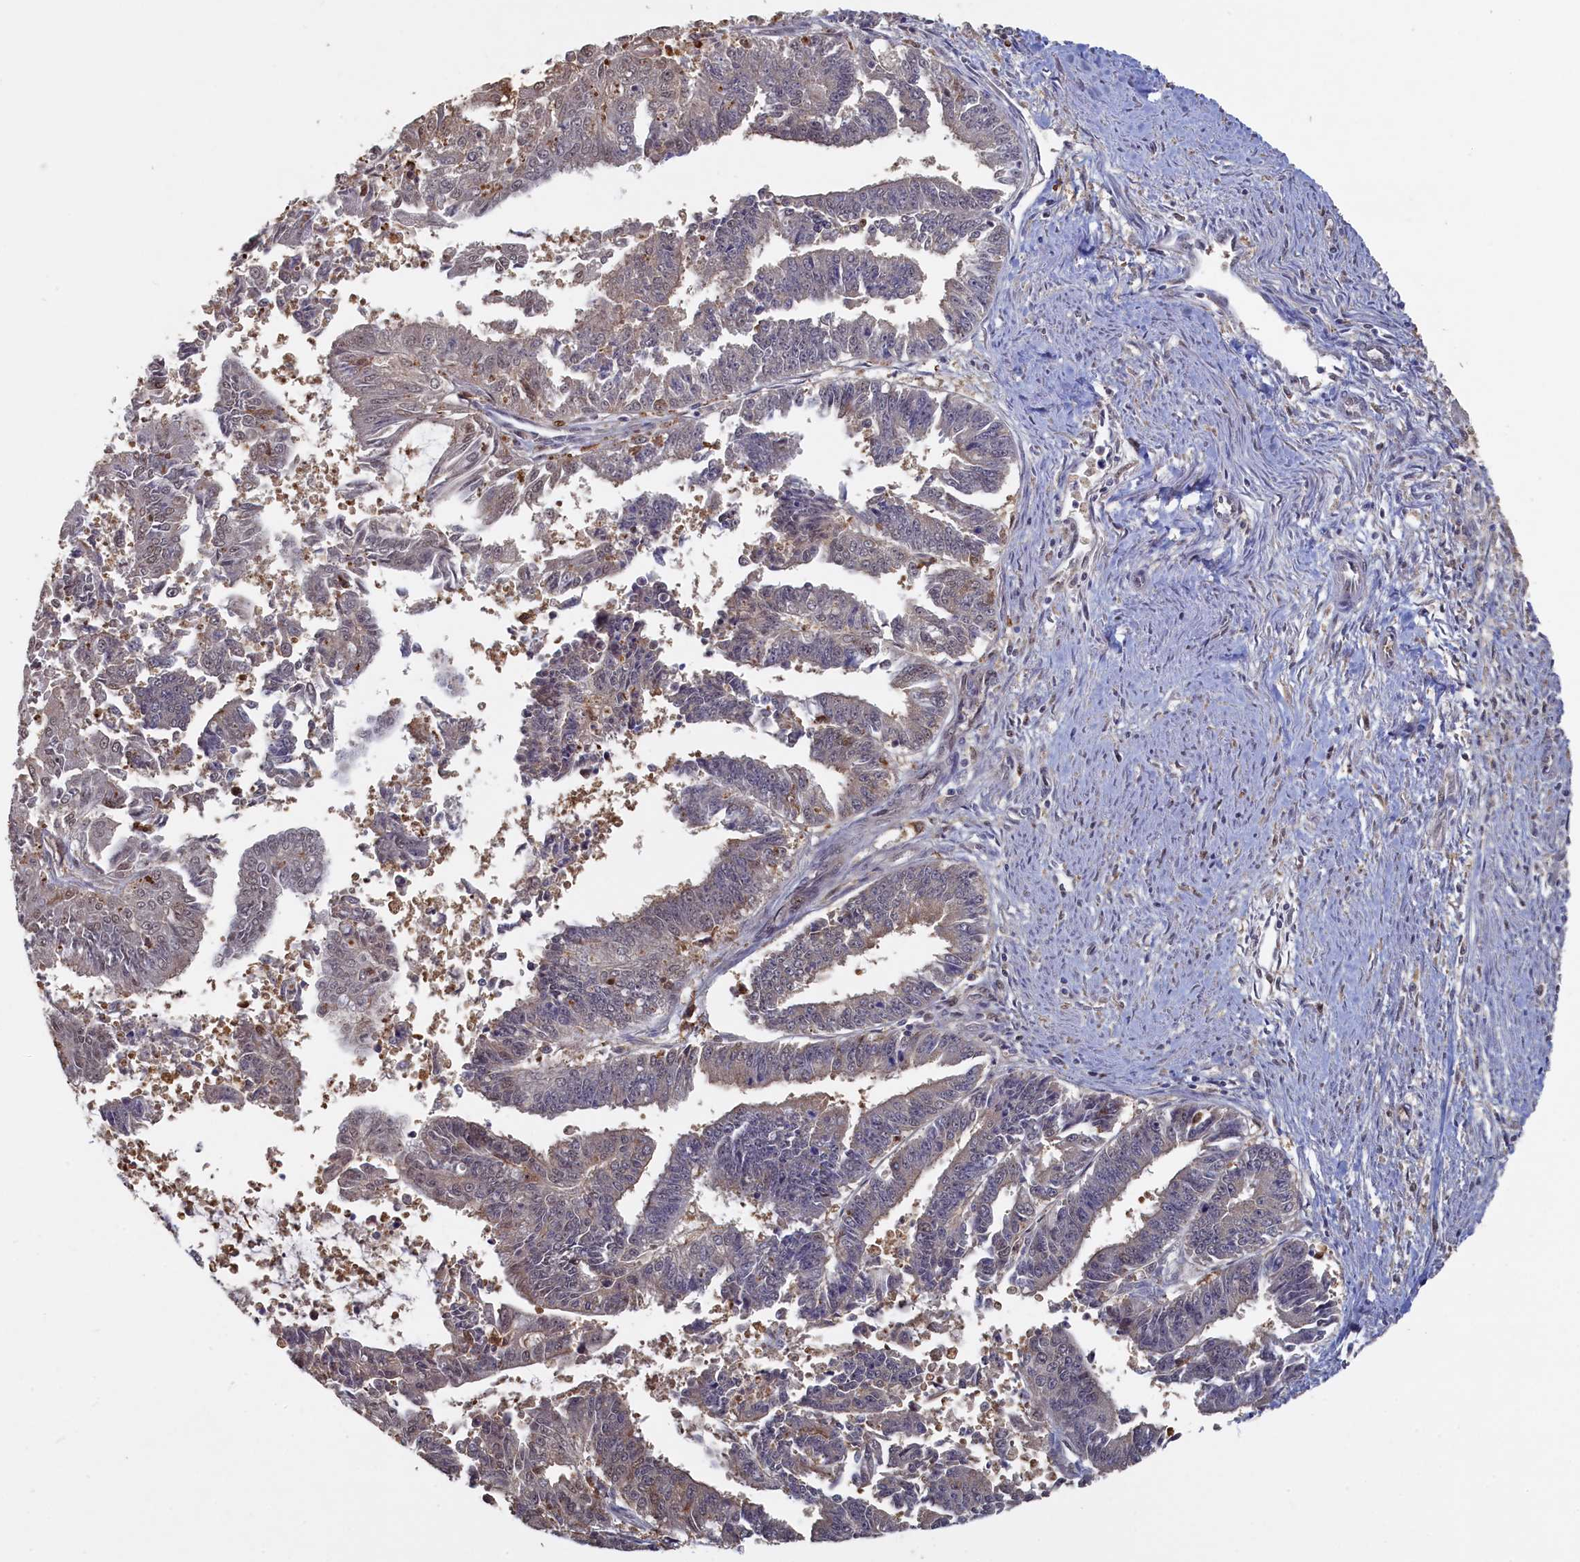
{"staining": {"intensity": "weak", "quantity": "25%-75%", "location": "cytoplasmic/membranous,nuclear"}, "tissue": "endometrial cancer", "cell_type": "Tumor cells", "image_type": "cancer", "snomed": [{"axis": "morphology", "description": "Adenocarcinoma, NOS"}, {"axis": "topography", "description": "Endometrium"}], "caption": "Immunohistochemical staining of human endometrial adenocarcinoma shows low levels of weak cytoplasmic/membranous and nuclear expression in approximately 25%-75% of tumor cells.", "gene": "UCHL3", "patient": {"sex": "female", "age": 73}}